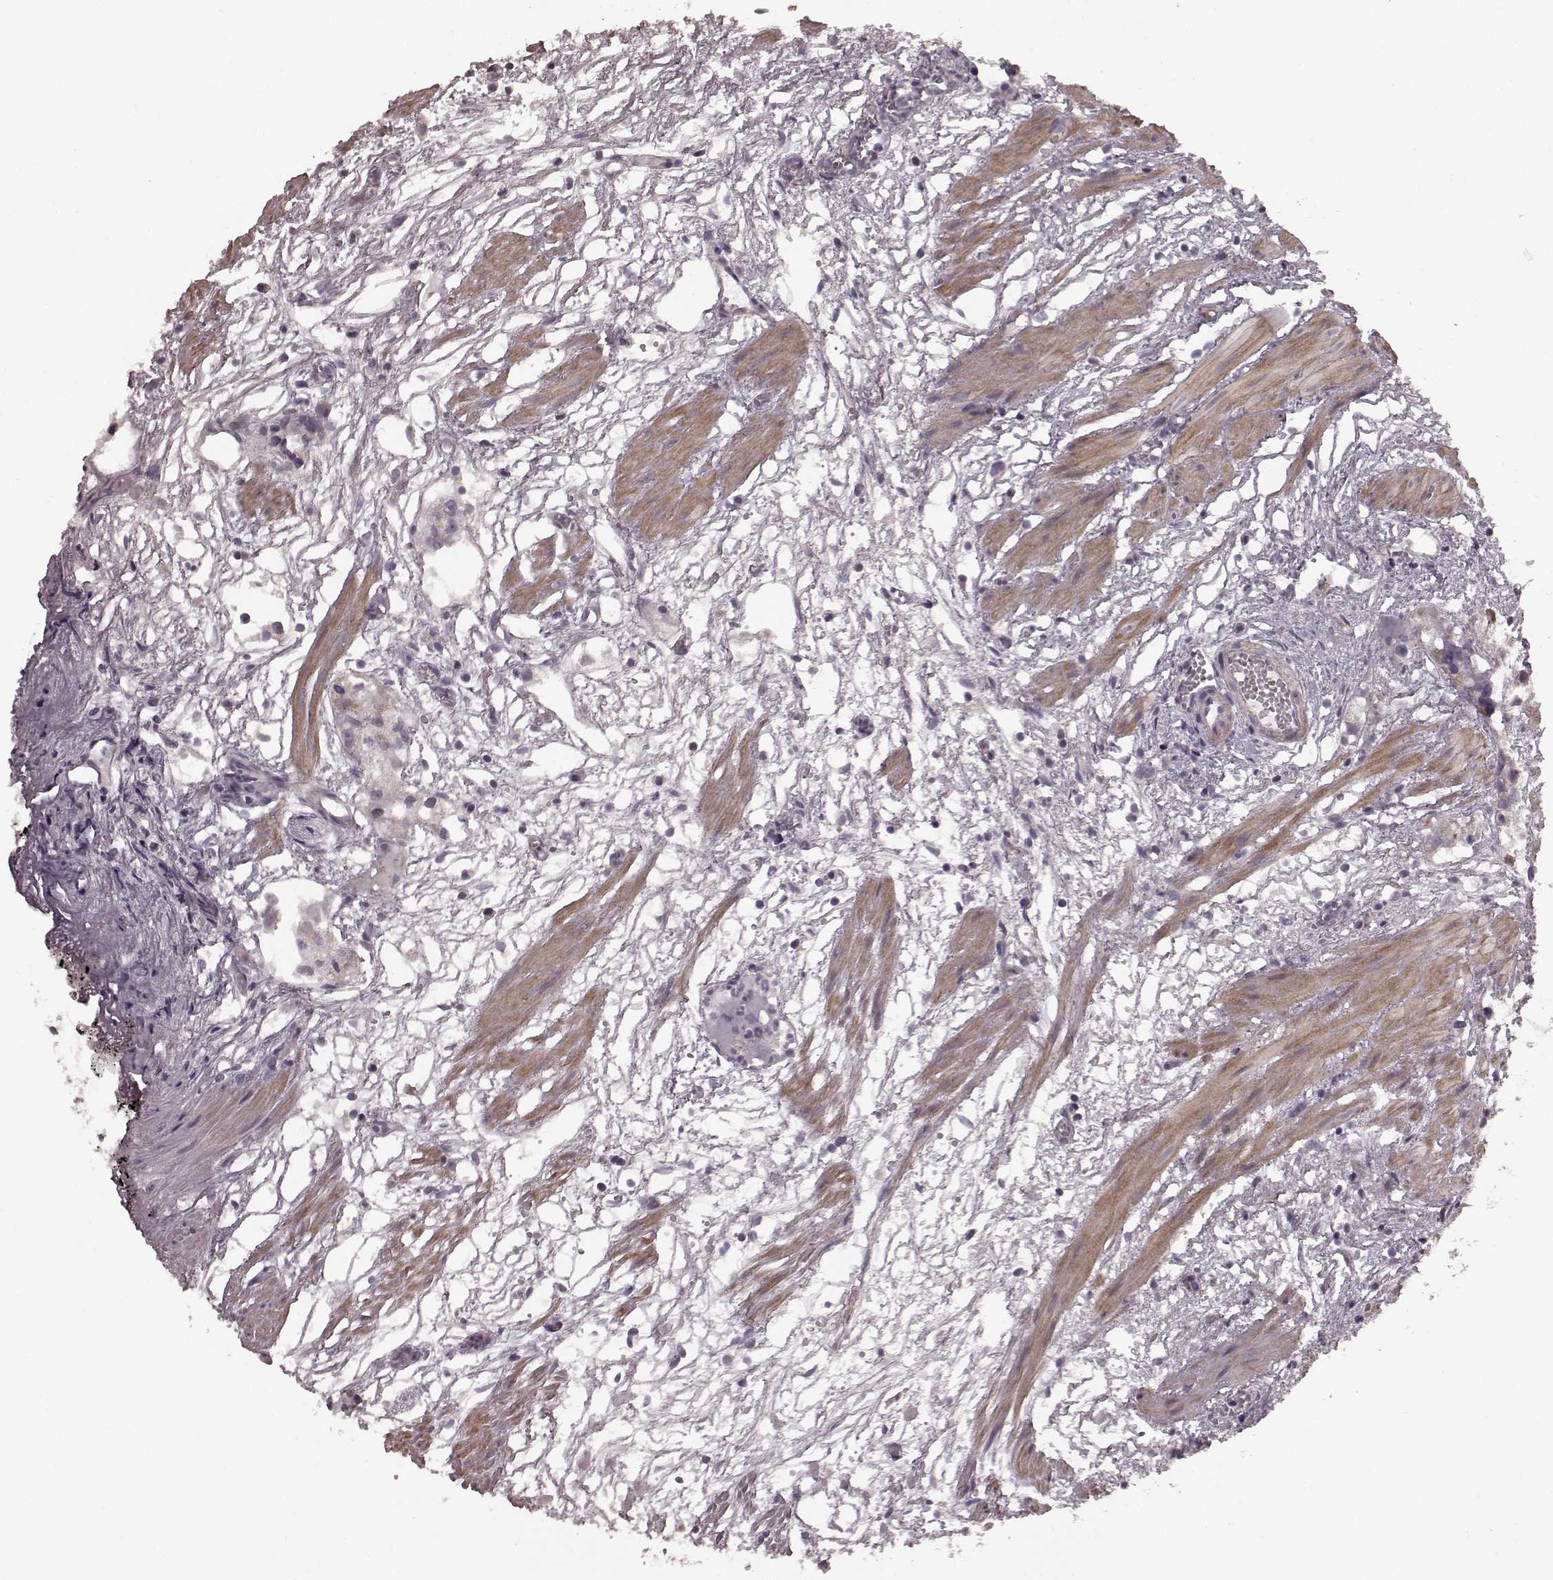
{"staining": {"intensity": "negative", "quantity": "none", "location": "none"}, "tissue": "prostate cancer", "cell_type": "Tumor cells", "image_type": "cancer", "snomed": [{"axis": "morphology", "description": "Adenocarcinoma, High grade"}, {"axis": "topography", "description": "Prostate"}], "caption": "High magnification brightfield microscopy of prostate high-grade adenocarcinoma stained with DAB (3,3'-diaminobenzidine) (brown) and counterstained with hematoxylin (blue): tumor cells show no significant expression. (Brightfield microscopy of DAB (3,3'-diaminobenzidine) immunohistochemistry at high magnification).", "gene": "PLCB4", "patient": {"sex": "male", "age": 68}}